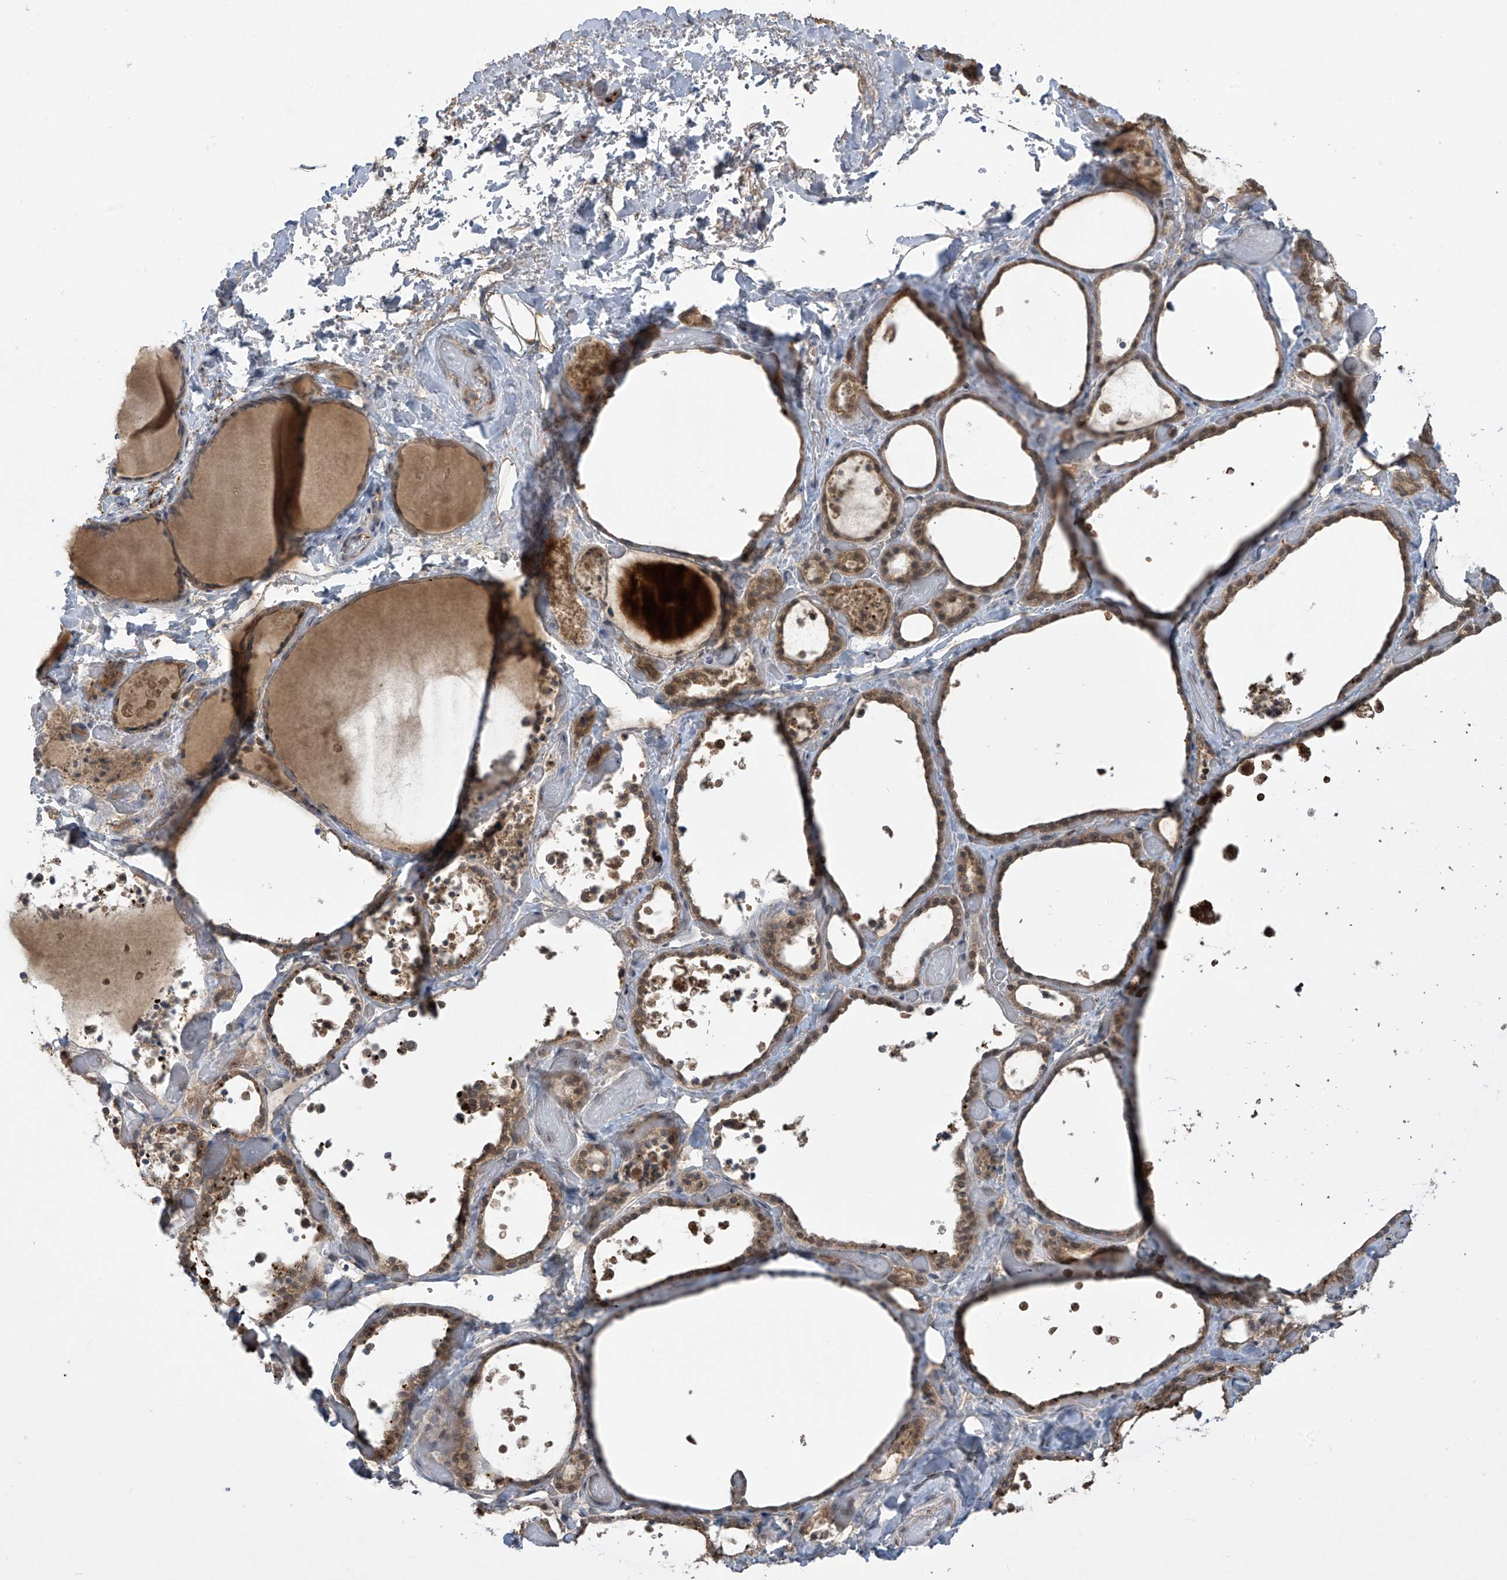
{"staining": {"intensity": "moderate", "quantity": ">75%", "location": "cytoplasmic/membranous,nuclear"}, "tissue": "thyroid gland", "cell_type": "Glandular cells", "image_type": "normal", "snomed": [{"axis": "morphology", "description": "Normal tissue, NOS"}, {"axis": "topography", "description": "Thyroid gland"}], "caption": "An IHC micrograph of normal tissue is shown. Protein staining in brown shows moderate cytoplasmic/membranous,nuclear positivity in thyroid gland within glandular cells. Ihc stains the protein of interest in brown and the nuclei are stained blue.", "gene": "LCOR", "patient": {"sex": "female", "age": 44}}